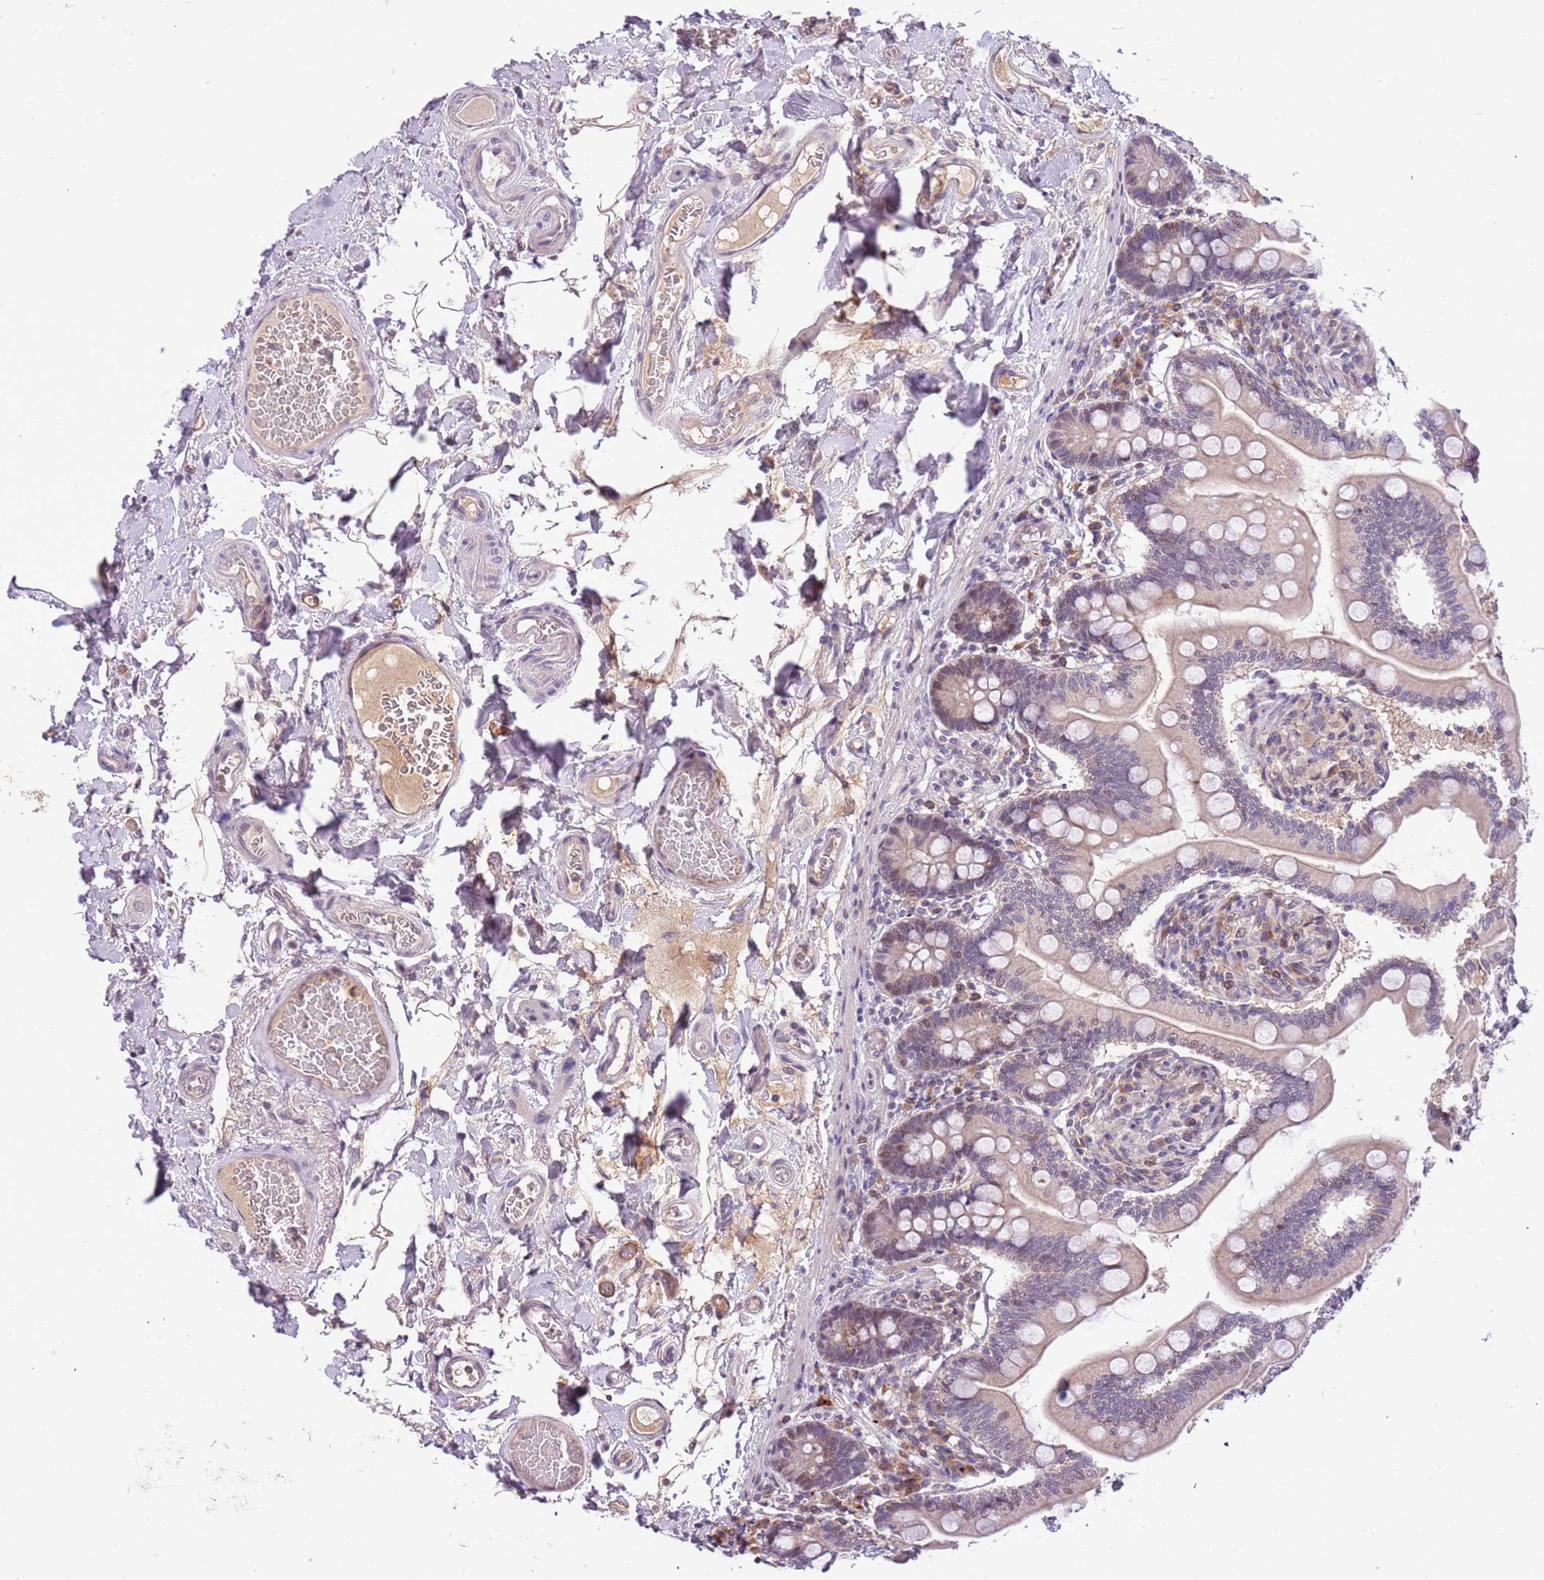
{"staining": {"intensity": "weak", "quantity": "25%-75%", "location": "cytoplasmic/membranous,nuclear"}, "tissue": "small intestine", "cell_type": "Glandular cells", "image_type": "normal", "snomed": [{"axis": "morphology", "description": "Normal tissue, NOS"}, {"axis": "topography", "description": "Small intestine"}], "caption": "Small intestine stained with DAB (3,3'-diaminobenzidine) immunohistochemistry (IHC) shows low levels of weak cytoplasmic/membranous,nuclear positivity in about 25%-75% of glandular cells. The staining was performed using DAB (3,3'-diaminobenzidine) to visualize the protein expression in brown, while the nuclei were stained in blue with hematoxylin (Magnification: 20x).", "gene": "MAGEF1", "patient": {"sex": "female", "age": 64}}